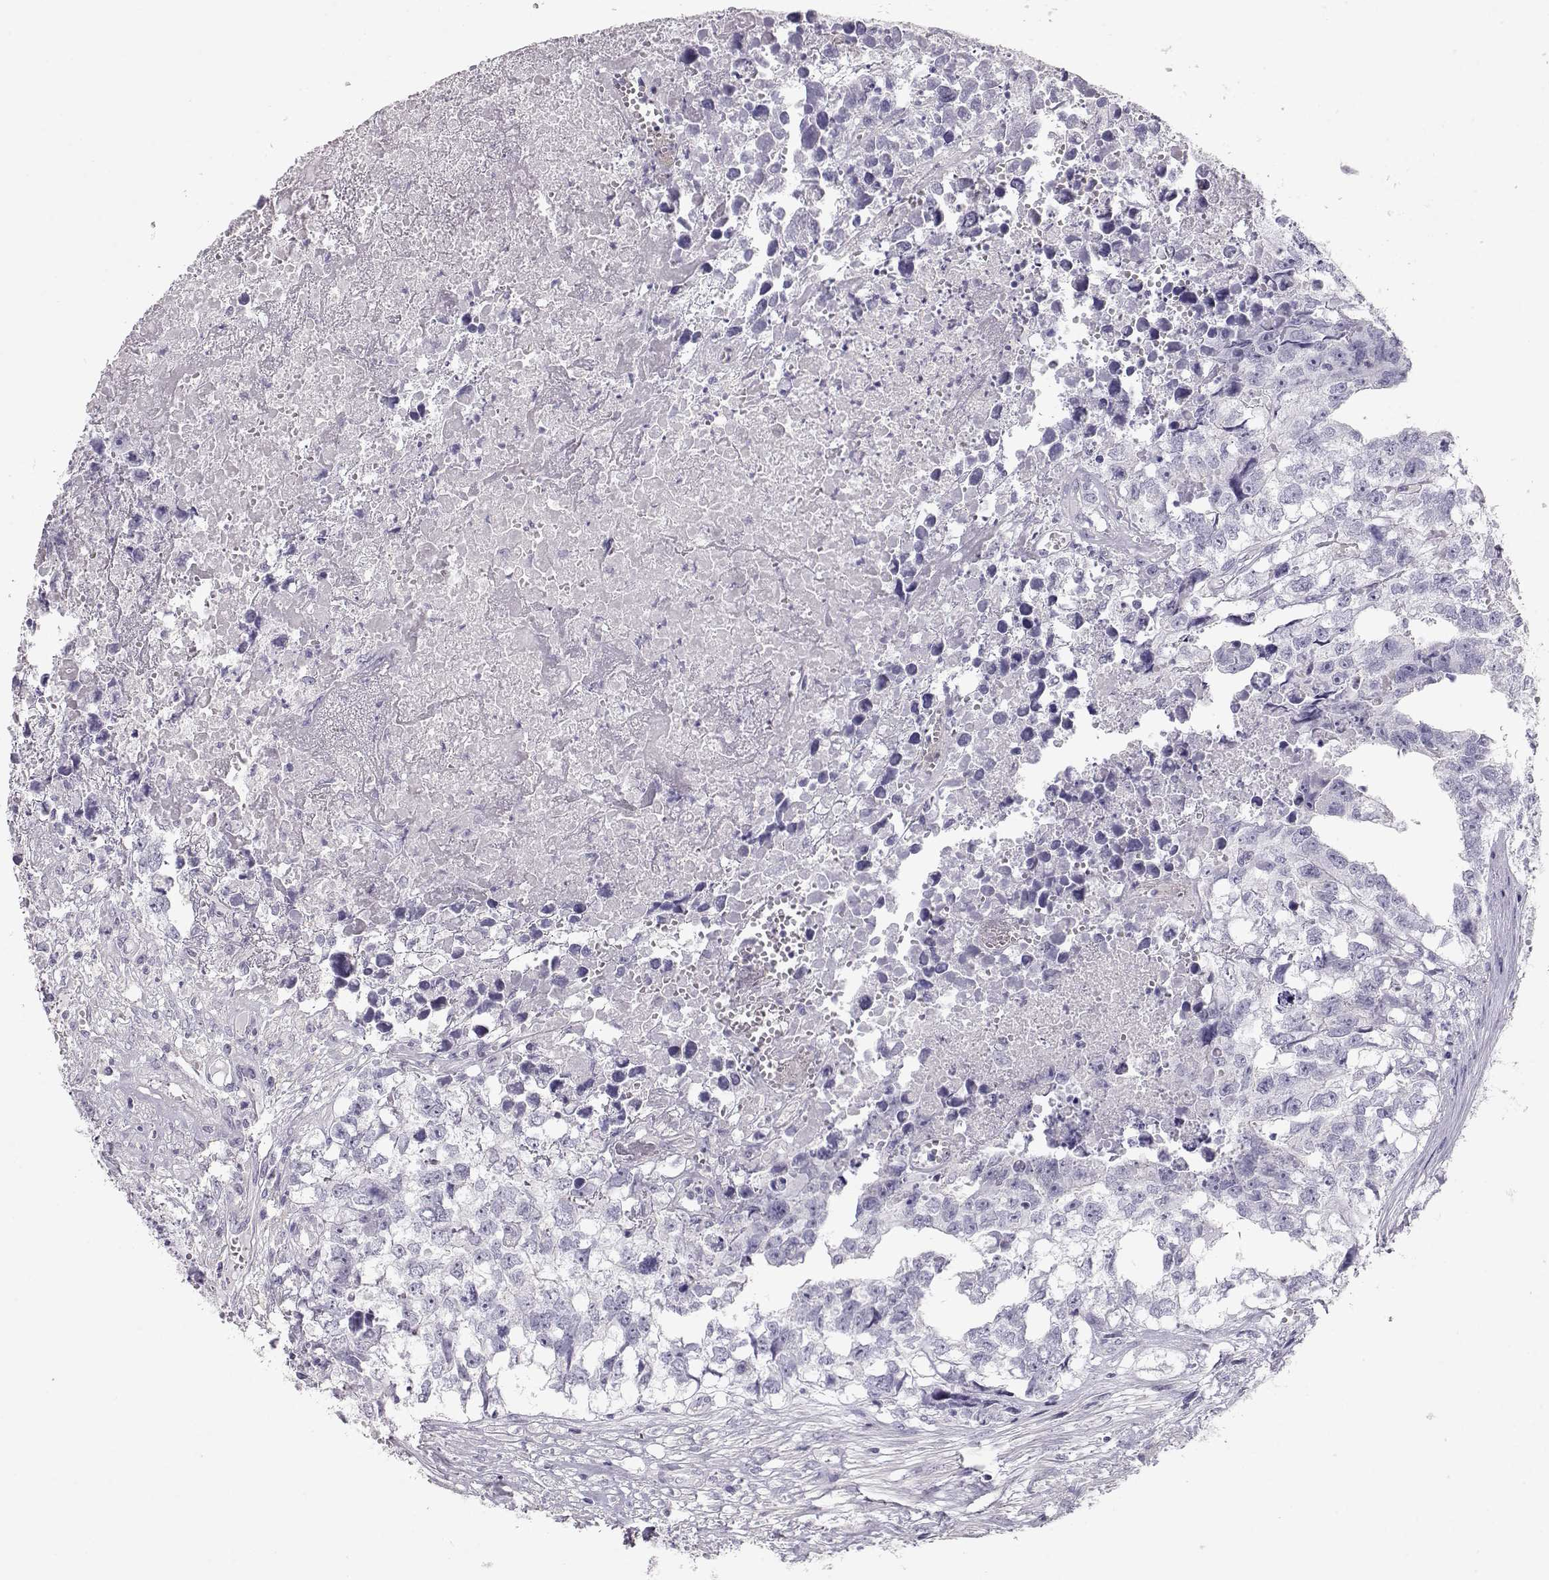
{"staining": {"intensity": "negative", "quantity": "none", "location": "none"}, "tissue": "testis cancer", "cell_type": "Tumor cells", "image_type": "cancer", "snomed": [{"axis": "morphology", "description": "Carcinoma, Embryonal, NOS"}, {"axis": "morphology", "description": "Teratoma, malignant, NOS"}, {"axis": "topography", "description": "Testis"}], "caption": "The micrograph displays no significant staining in tumor cells of testis cancer (teratoma (malignant)).", "gene": "SLITRK3", "patient": {"sex": "male", "age": 44}}